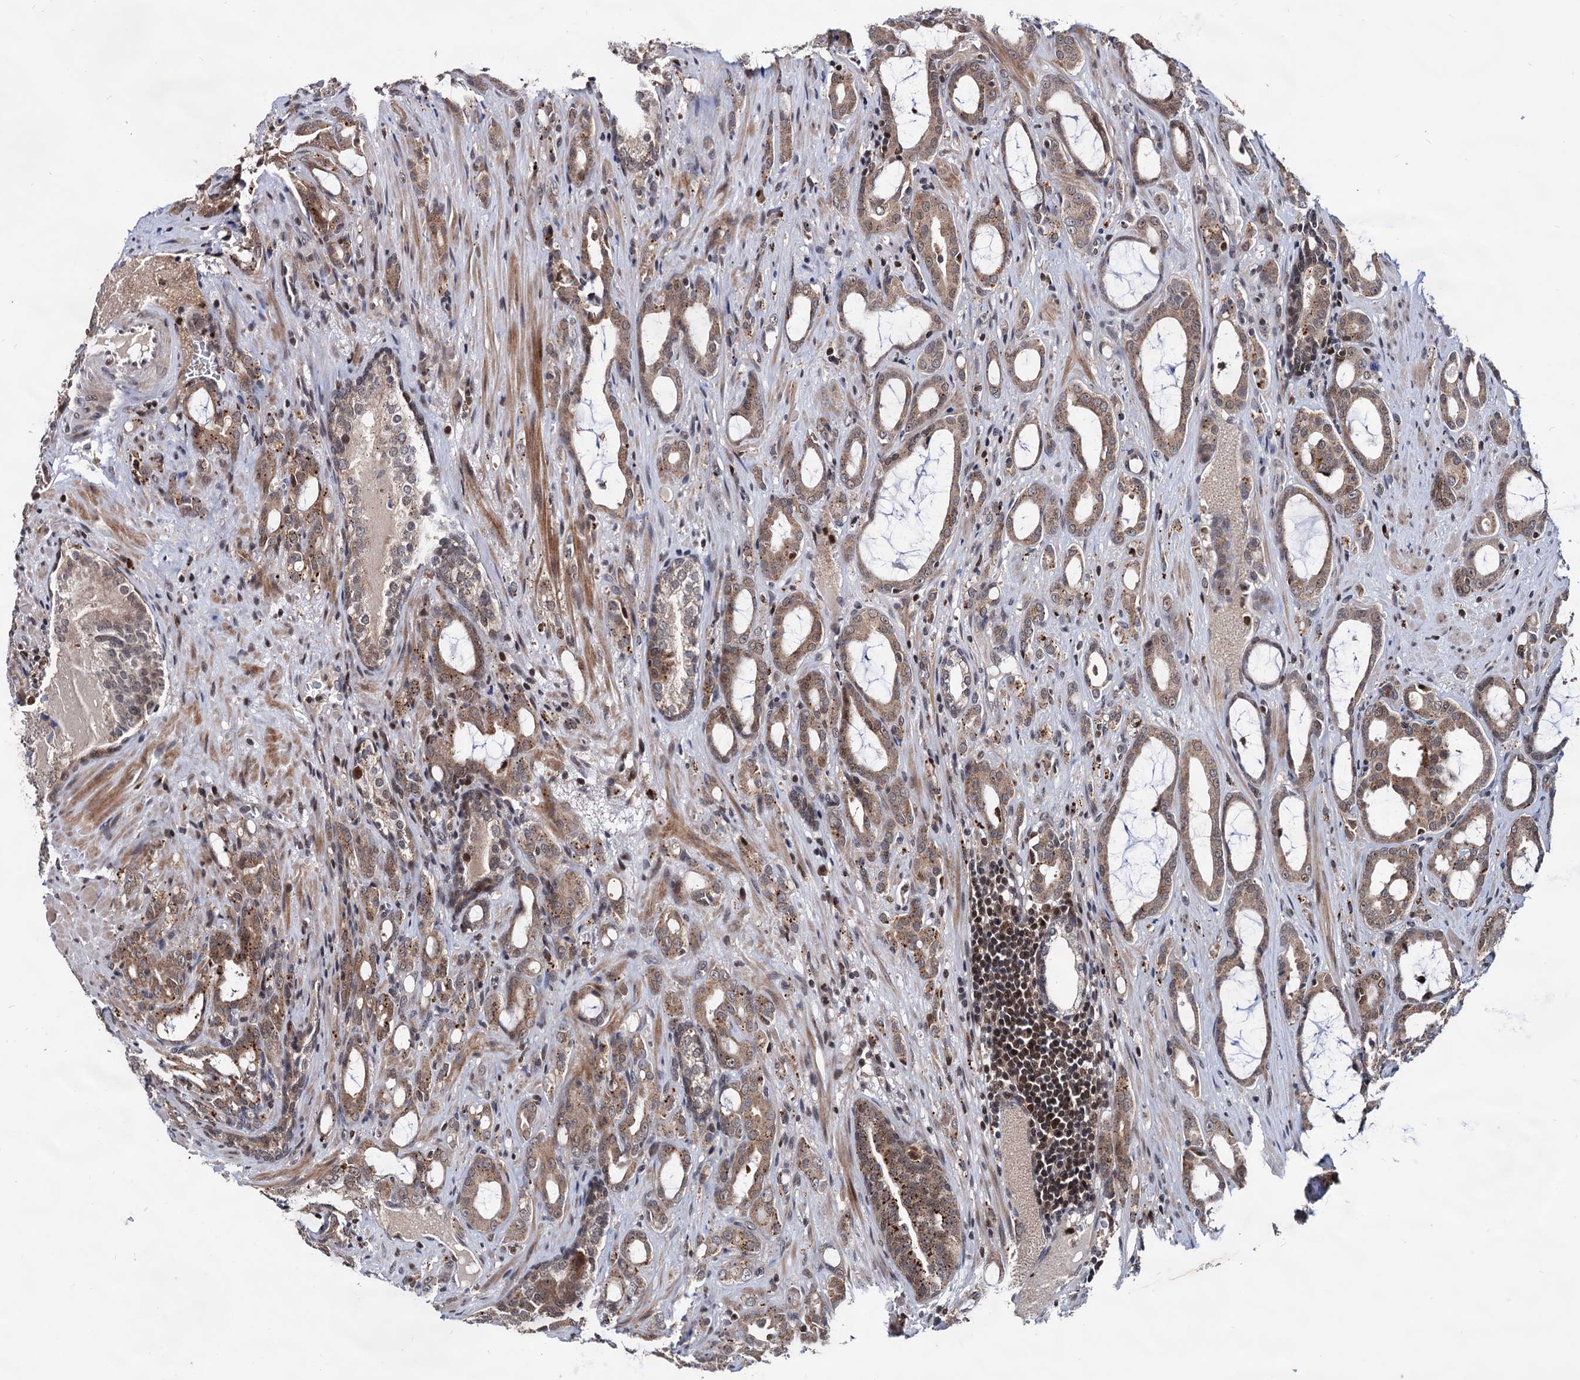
{"staining": {"intensity": "weak", "quantity": ">75%", "location": "nuclear"}, "tissue": "prostate cancer", "cell_type": "Tumor cells", "image_type": "cancer", "snomed": [{"axis": "morphology", "description": "Adenocarcinoma, High grade"}, {"axis": "topography", "description": "Prostate"}], "caption": "This image shows IHC staining of prostate adenocarcinoma (high-grade), with low weak nuclear expression in about >75% of tumor cells.", "gene": "RNASEH2B", "patient": {"sex": "male", "age": 72}}